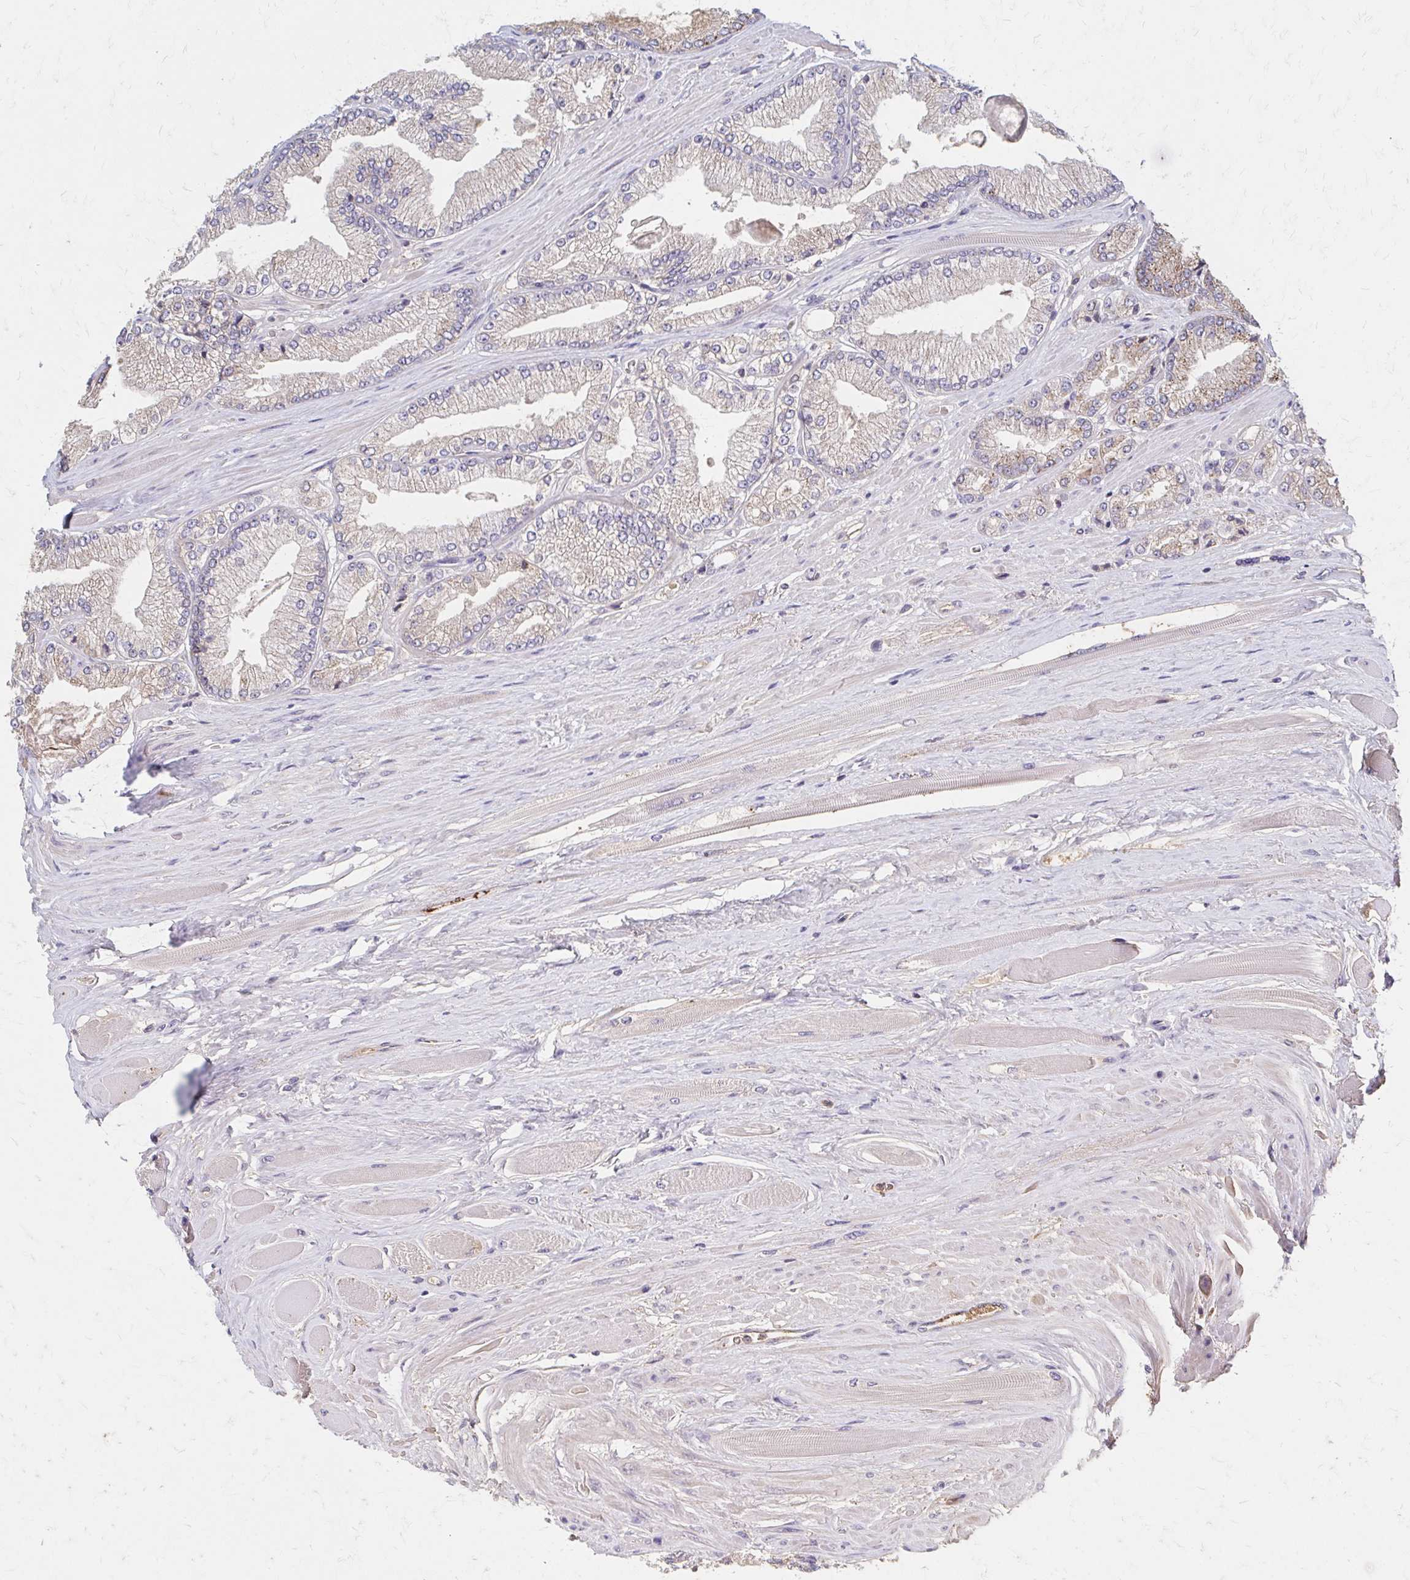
{"staining": {"intensity": "moderate", "quantity": "25%-75%", "location": "cytoplasmic/membranous"}, "tissue": "prostate cancer", "cell_type": "Tumor cells", "image_type": "cancer", "snomed": [{"axis": "morphology", "description": "Adenocarcinoma, Low grade"}, {"axis": "topography", "description": "Prostate"}], "caption": "Human prostate low-grade adenocarcinoma stained with a protein marker shows moderate staining in tumor cells.", "gene": "HMGCS2", "patient": {"sex": "male", "age": 67}}